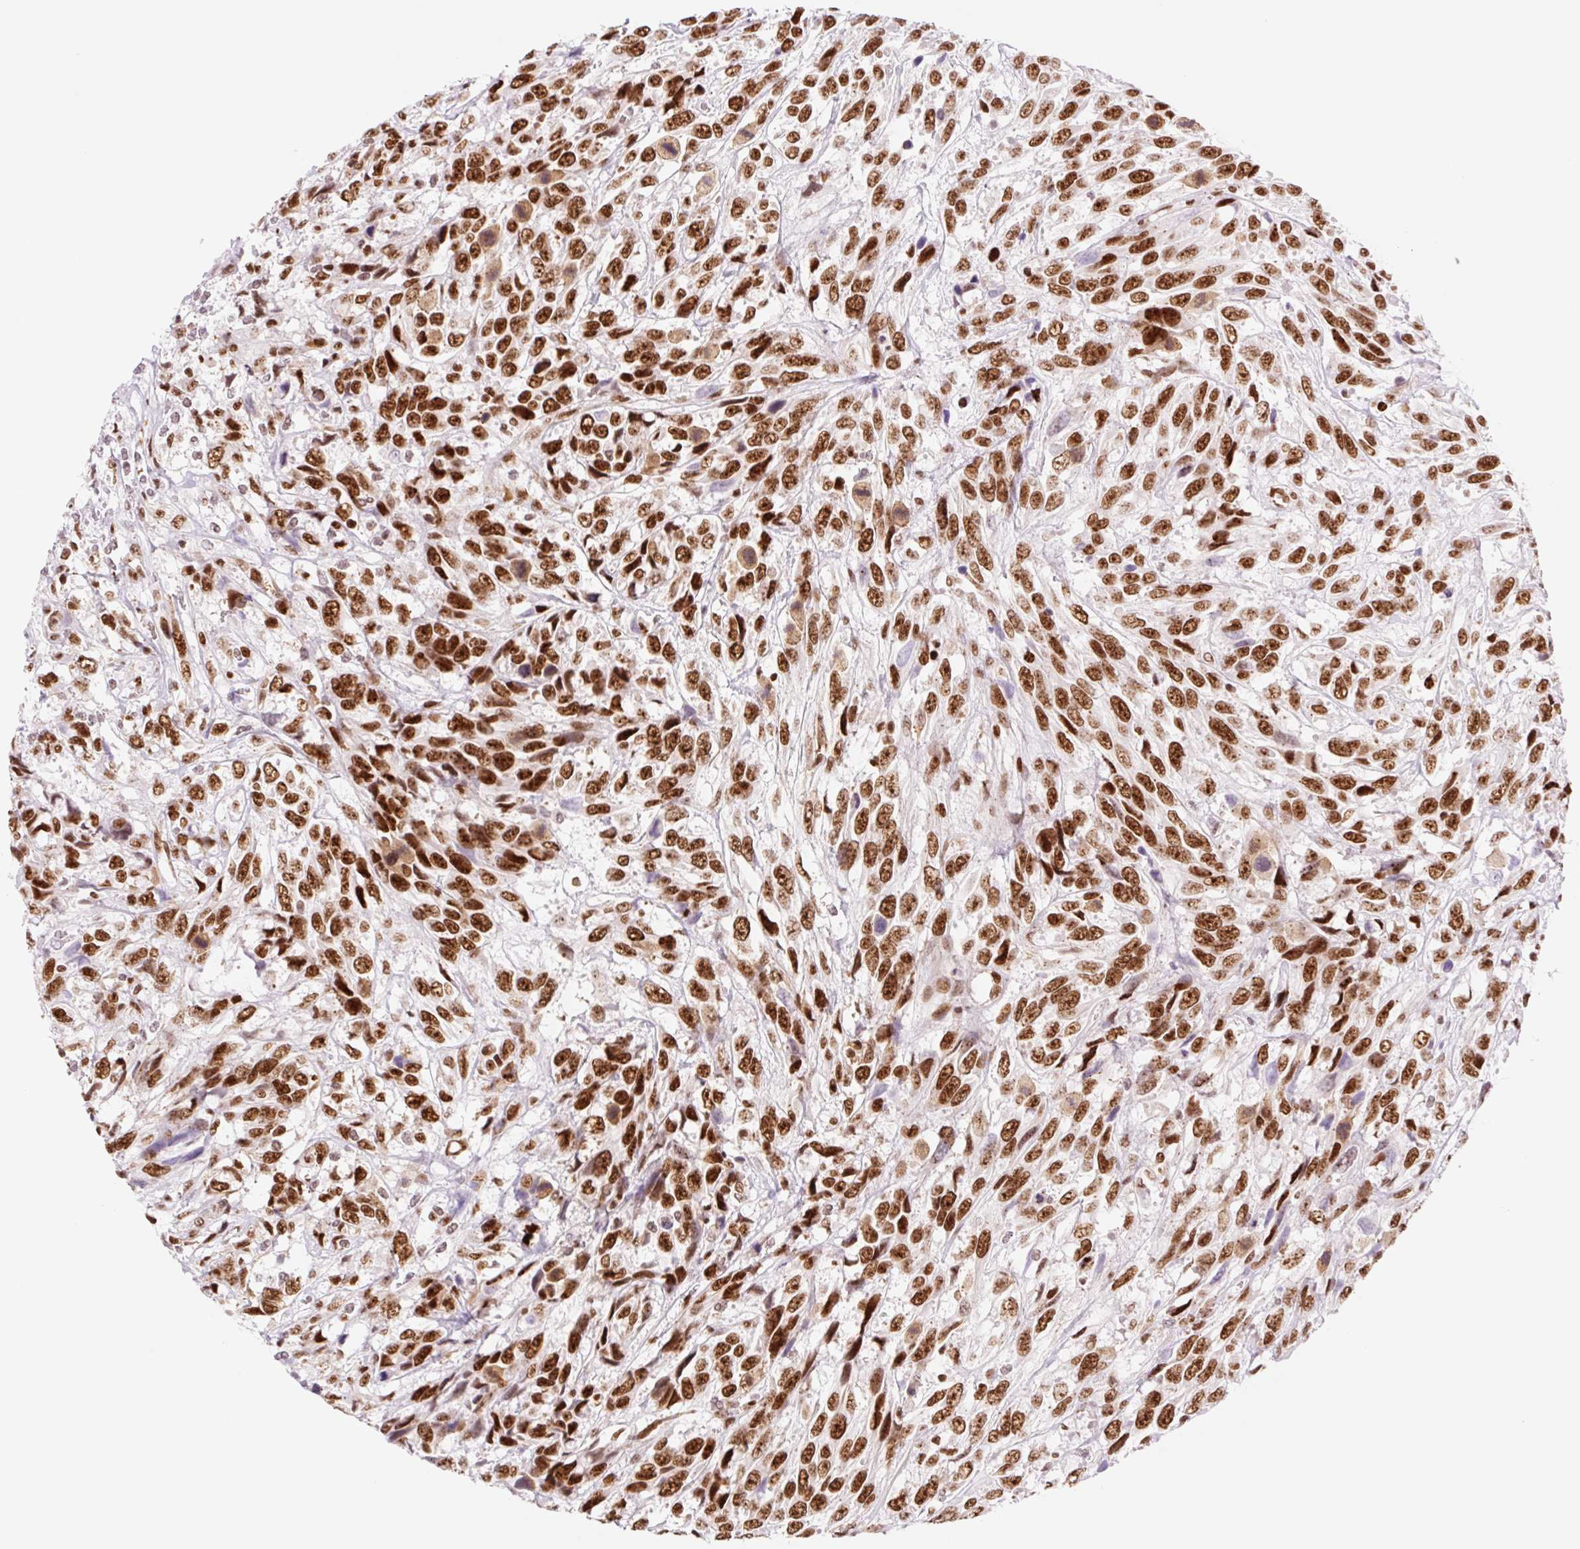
{"staining": {"intensity": "strong", "quantity": ">75%", "location": "nuclear"}, "tissue": "urothelial cancer", "cell_type": "Tumor cells", "image_type": "cancer", "snomed": [{"axis": "morphology", "description": "Urothelial carcinoma, High grade"}, {"axis": "topography", "description": "Urinary bladder"}], "caption": "Immunohistochemical staining of urothelial carcinoma (high-grade) demonstrates high levels of strong nuclear protein positivity in about >75% of tumor cells. (Stains: DAB in brown, nuclei in blue, Microscopy: brightfield microscopy at high magnification).", "gene": "PRDM11", "patient": {"sex": "female", "age": 70}}